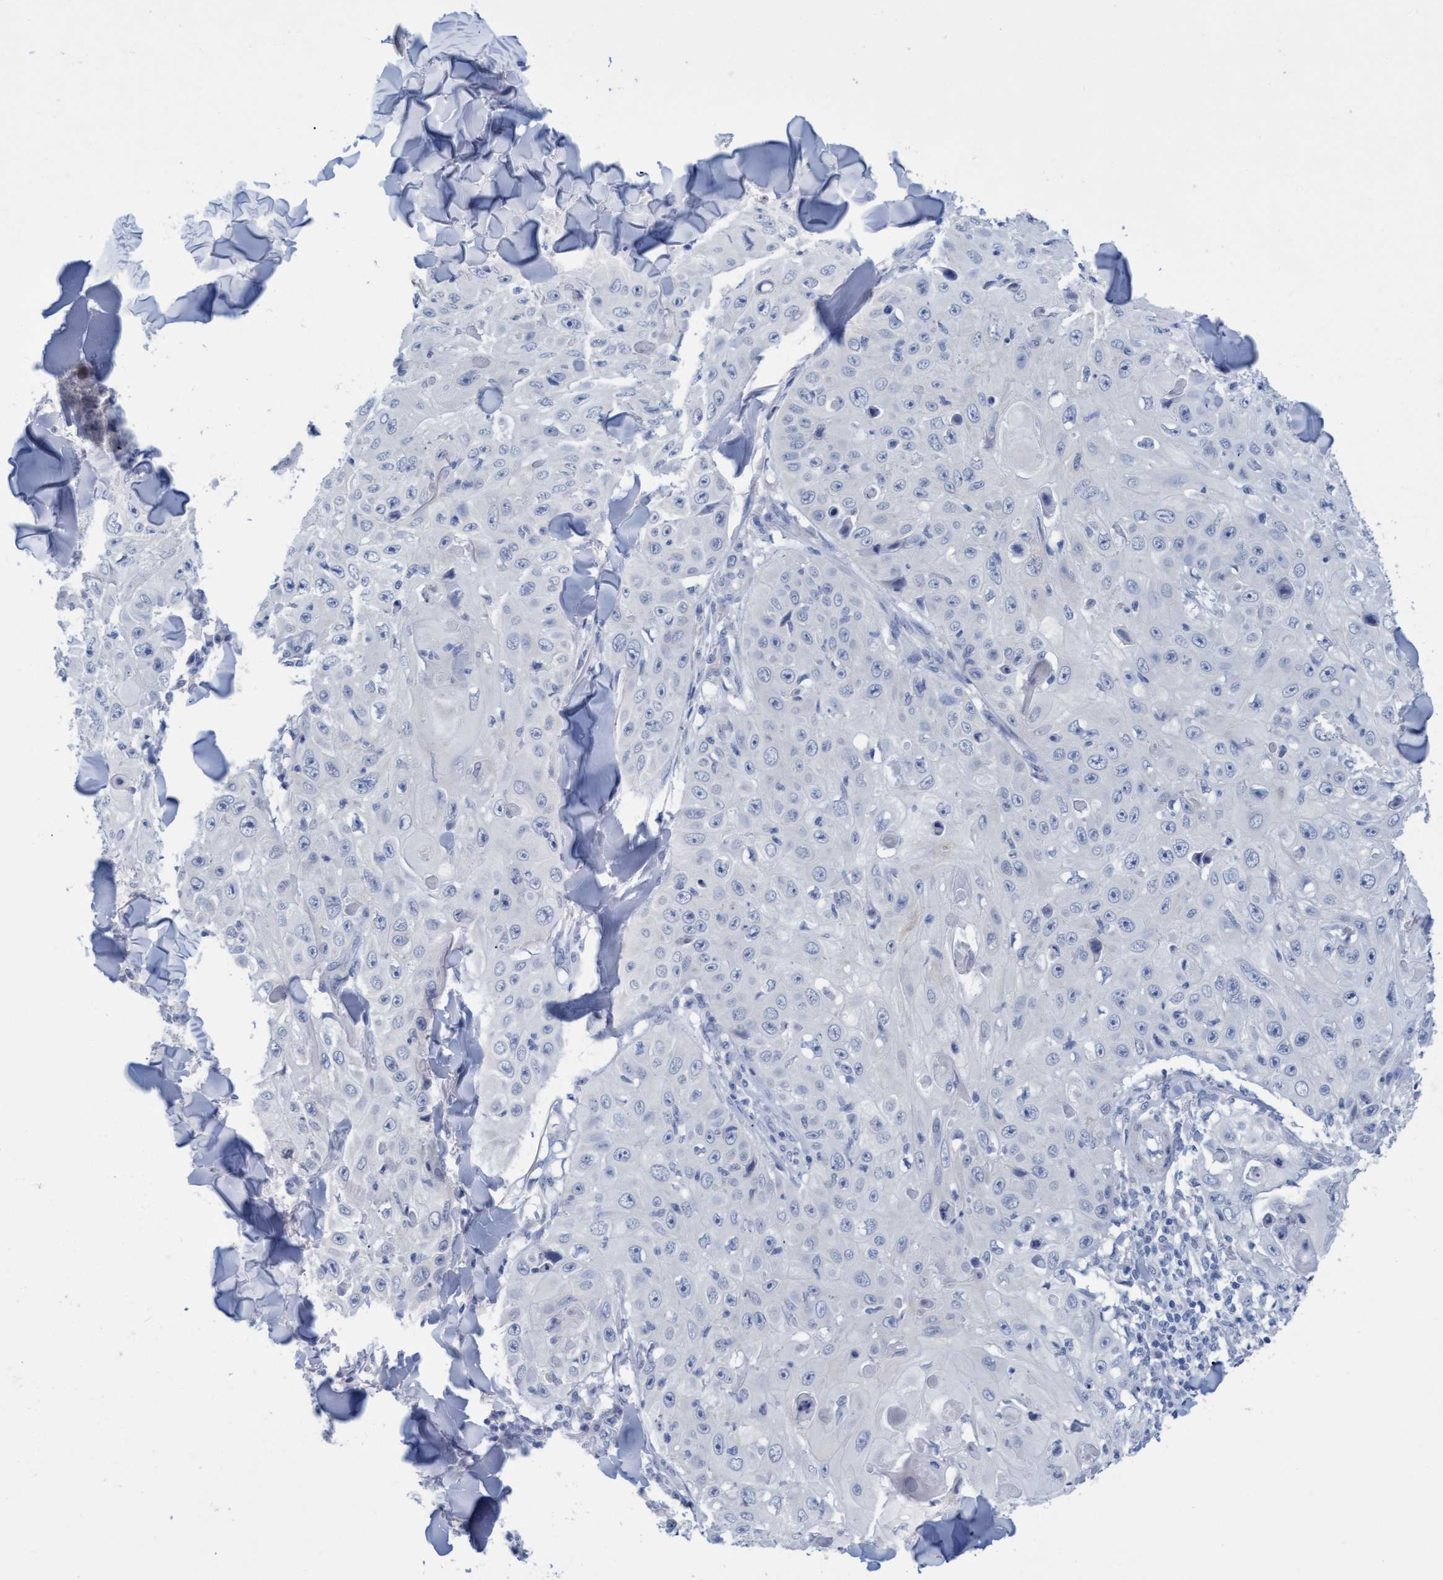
{"staining": {"intensity": "negative", "quantity": "none", "location": "none"}, "tissue": "skin cancer", "cell_type": "Tumor cells", "image_type": "cancer", "snomed": [{"axis": "morphology", "description": "Squamous cell carcinoma, NOS"}, {"axis": "topography", "description": "Skin"}], "caption": "DAB immunohistochemical staining of human skin squamous cell carcinoma demonstrates no significant positivity in tumor cells.", "gene": "SSTR3", "patient": {"sex": "male", "age": 86}}